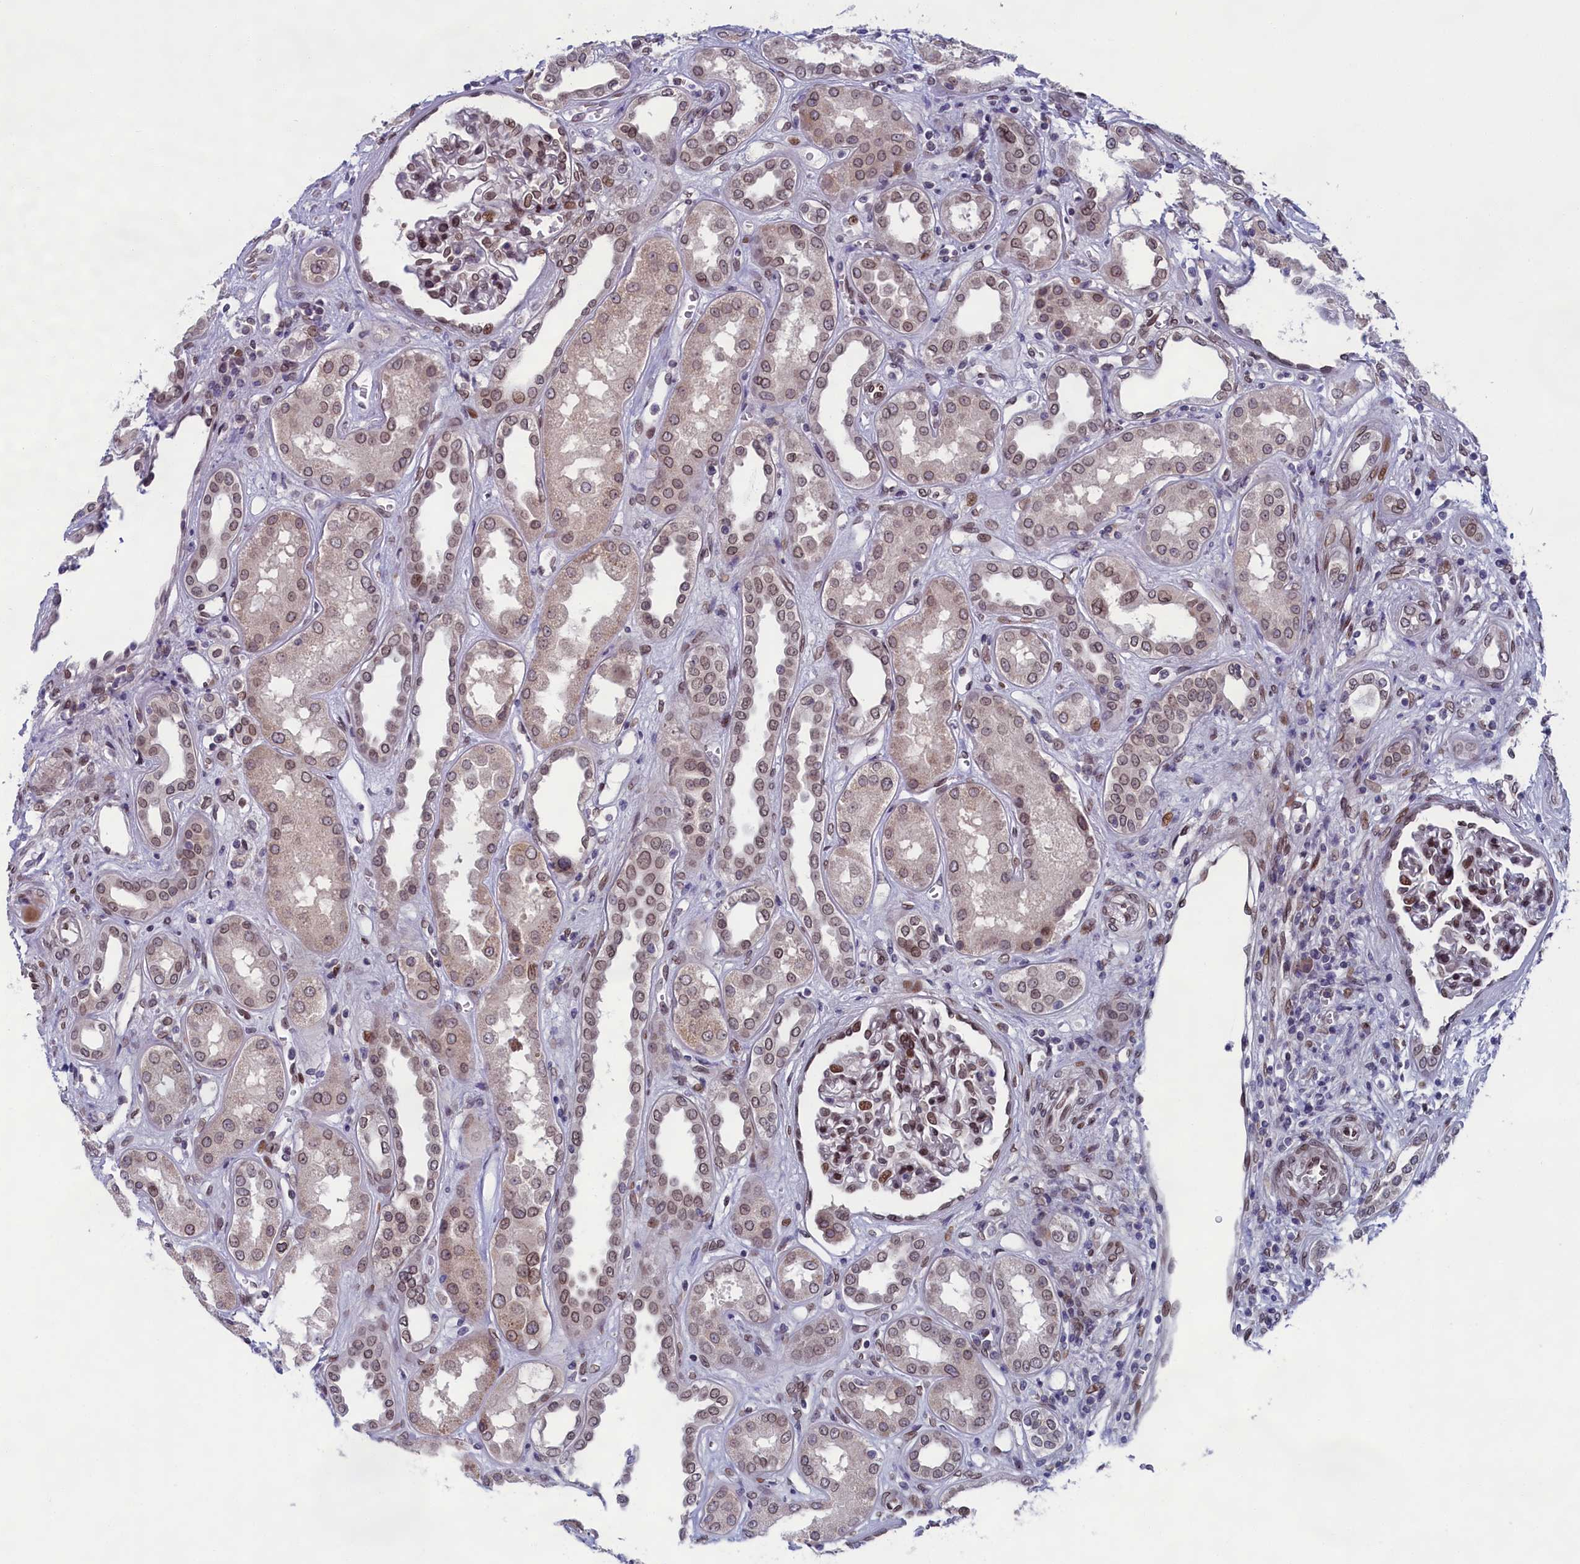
{"staining": {"intensity": "moderate", "quantity": "25%-75%", "location": "cytoplasmic/membranous,nuclear"}, "tissue": "kidney", "cell_type": "Cells in glomeruli", "image_type": "normal", "snomed": [{"axis": "morphology", "description": "Normal tissue, NOS"}, {"axis": "topography", "description": "Kidney"}], "caption": "An immunohistochemistry photomicrograph of unremarkable tissue is shown. Protein staining in brown labels moderate cytoplasmic/membranous,nuclear positivity in kidney within cells in glomeruli. (IHC, brightfield microscopy, high magnification).", "gene": "GPSM1", "patient": {"sex": "male", "age": 59}}